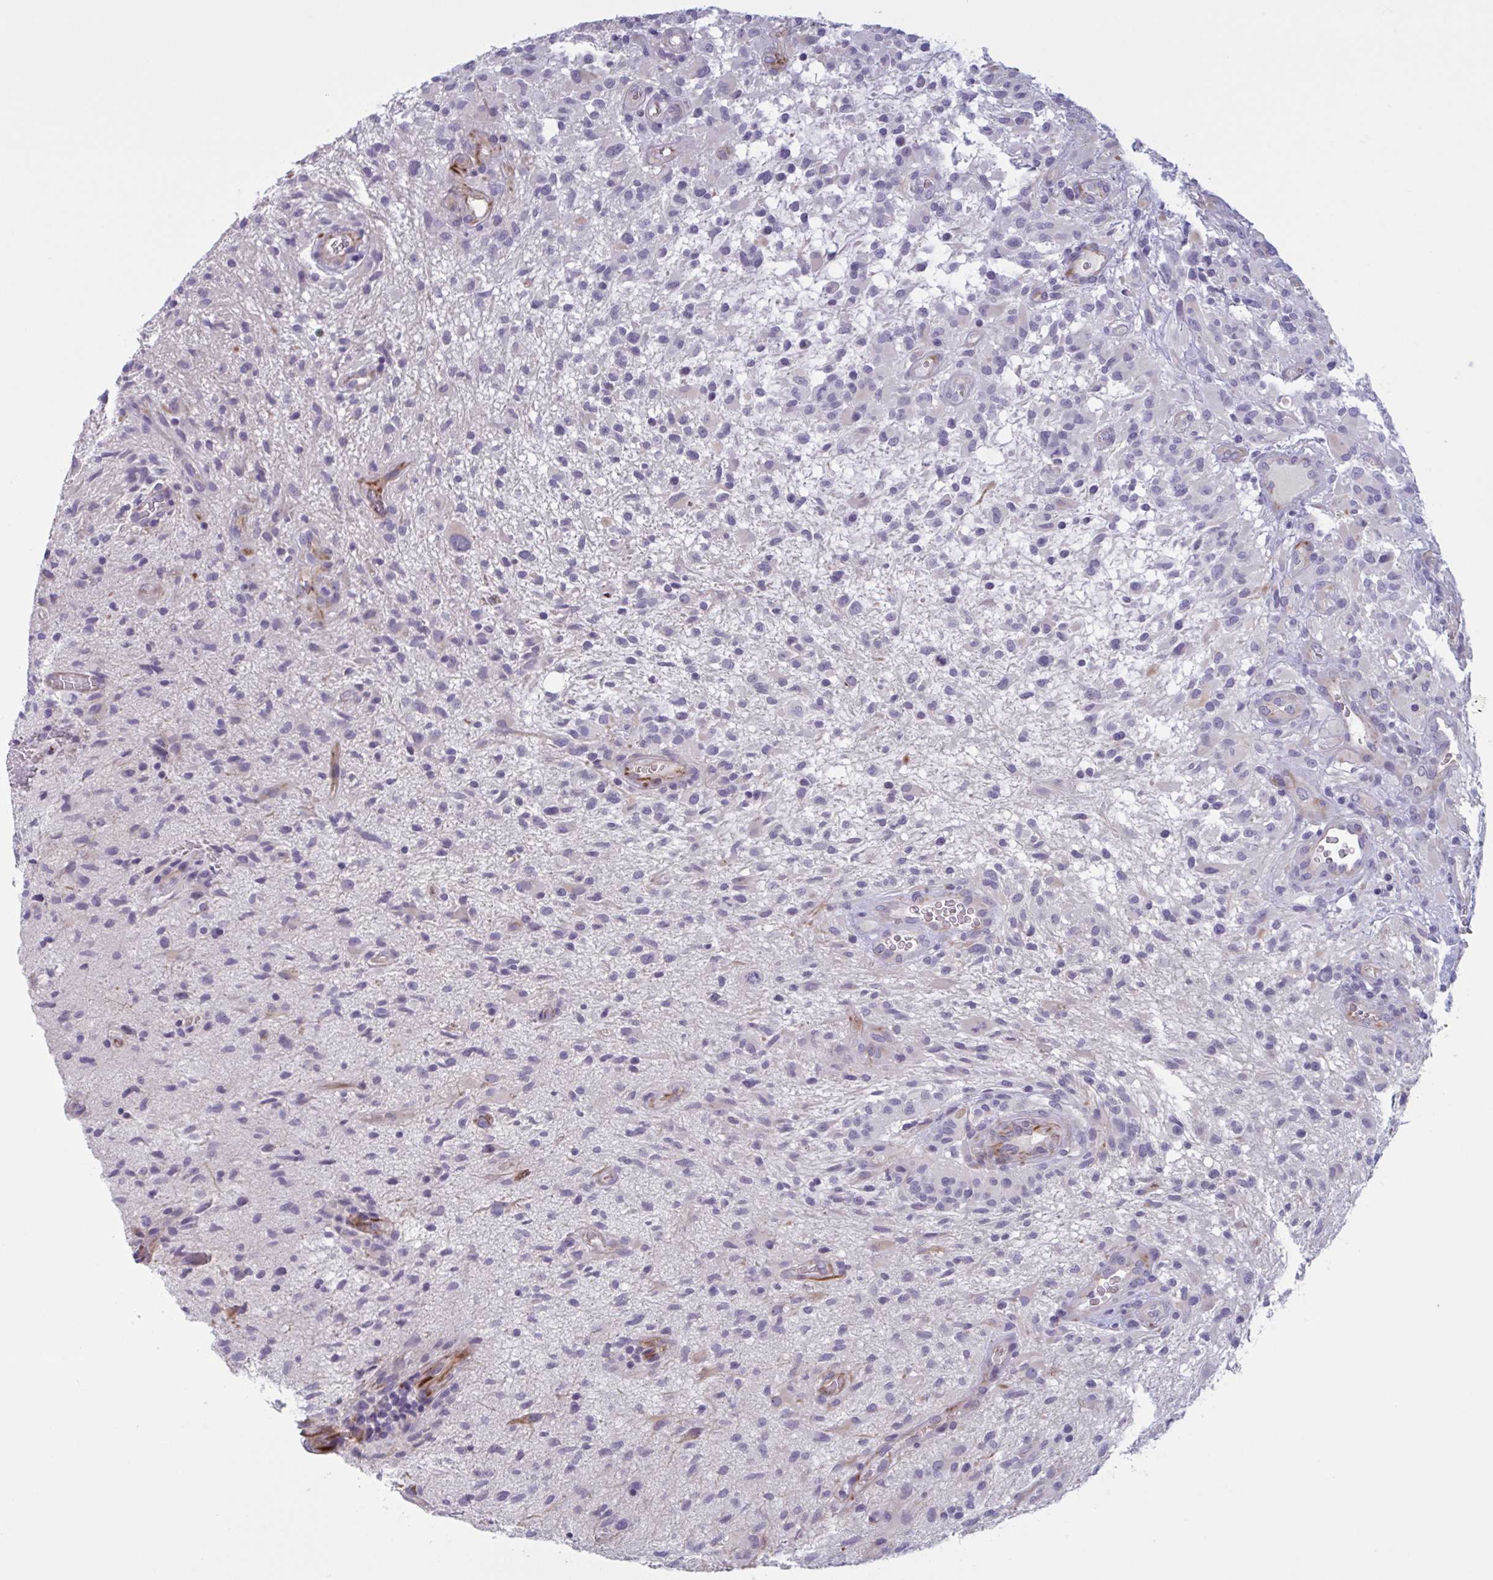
{"staining": {"intensity": "negative", "quantity": "none", "location": "none"}, "tissue": "glioma", "cell_type": "Tumor cells", "image_type": "cancer", "snomed": [{"axis": "morphology", "description": "Glioma, malignant, High grade"}, {"axis": "topography", "description": "Brain"}], "caption": "IHC micrograph of human glioma stained for a protein (brown), which reveals no positivity in tumor cells. (DAB (3,3'-diaminobenzidine) immunohistochemistry, high magnification).", "gene": "OR1L3", "patient": {"sex": "male", "age": 71}}